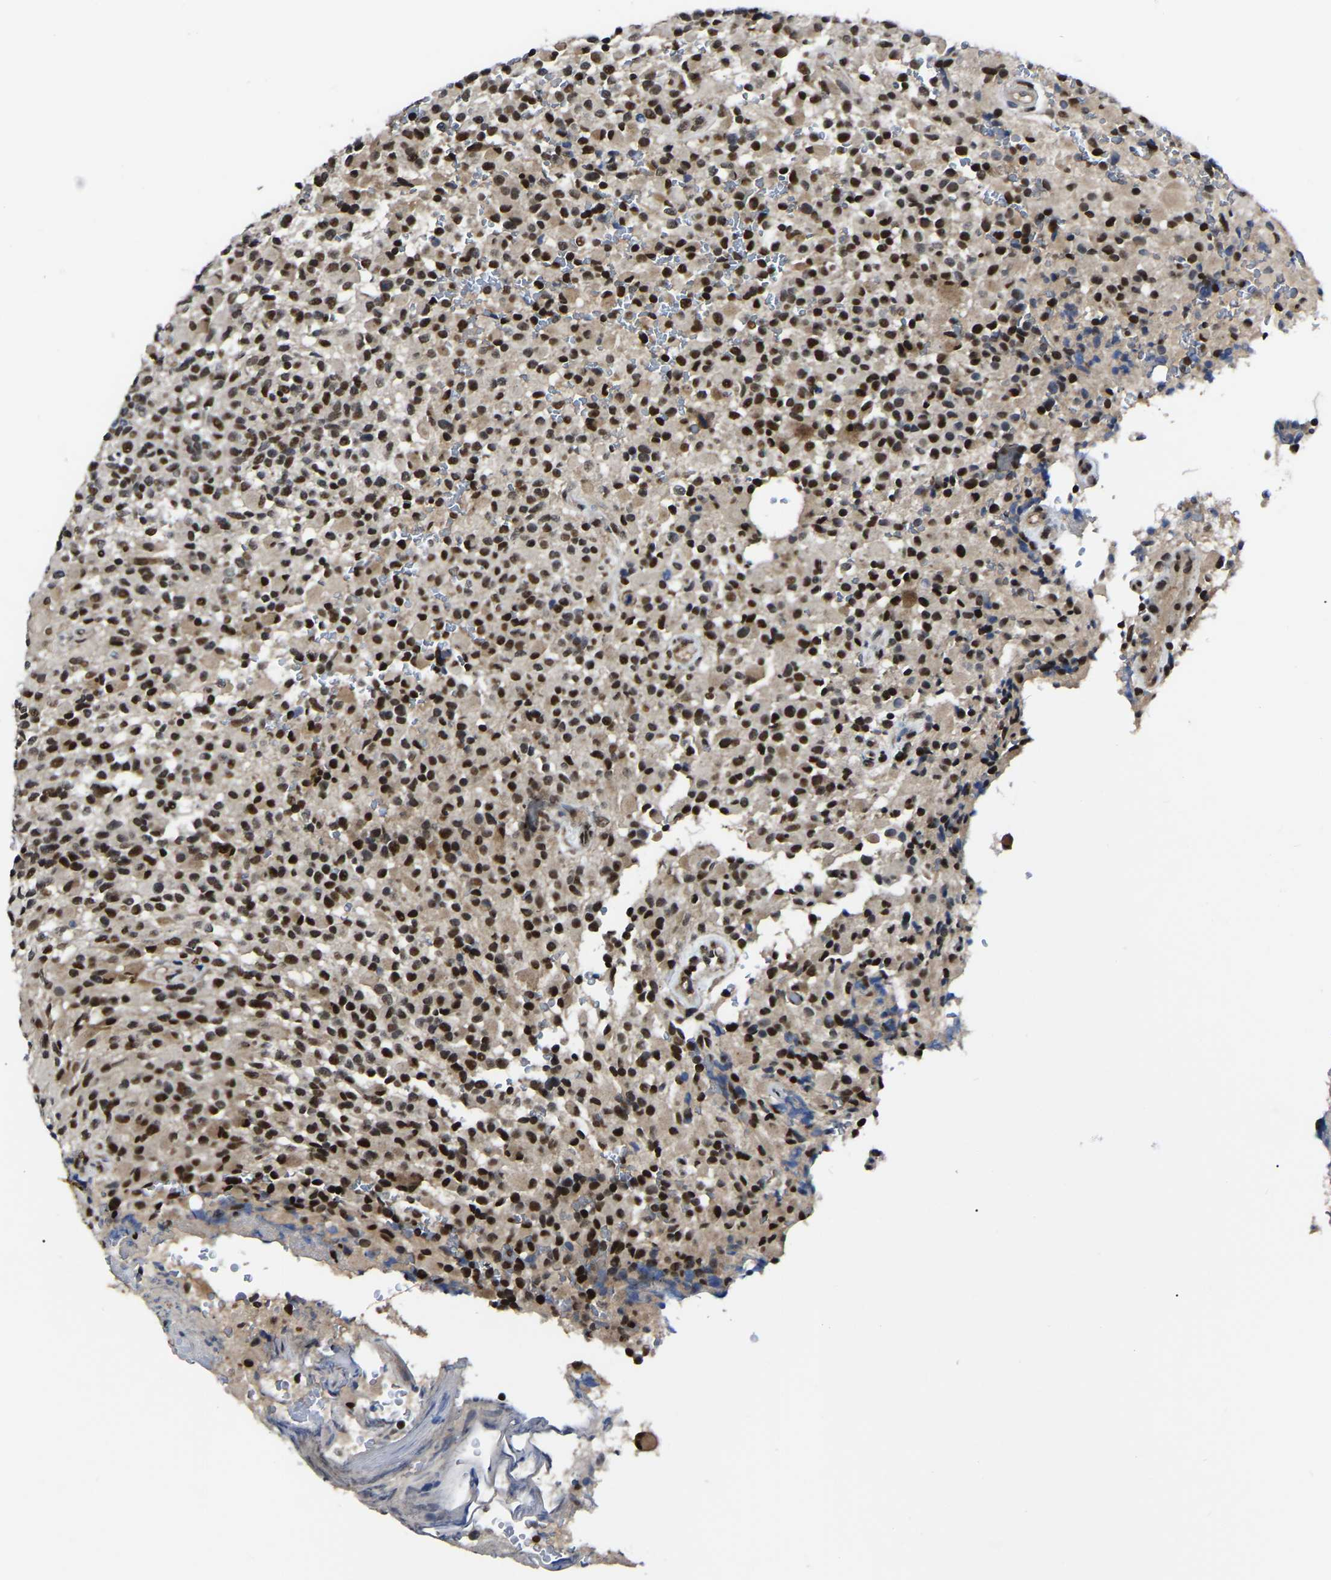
{"staining": {"intensity": "strong", "quantity": ">75%", "location": "nuclear"}, "tissue": "glioma", "cell_type": "Tumor cells", "image_type": "cancer", "snomed": [{"axis": "morphology", "description": "Glioma, malignant, High grade"}, {"axis": "topography", "description": "Brain"}], "caption": "Tumor cells display high levels of strong nuclear expression in approximately >75% of cells in glioma. Ihc stains the protein of interest in brown and the nuclei are stained blue.", "gene": "TRIM35", "patient": {"sex": "male", "age": 71}}